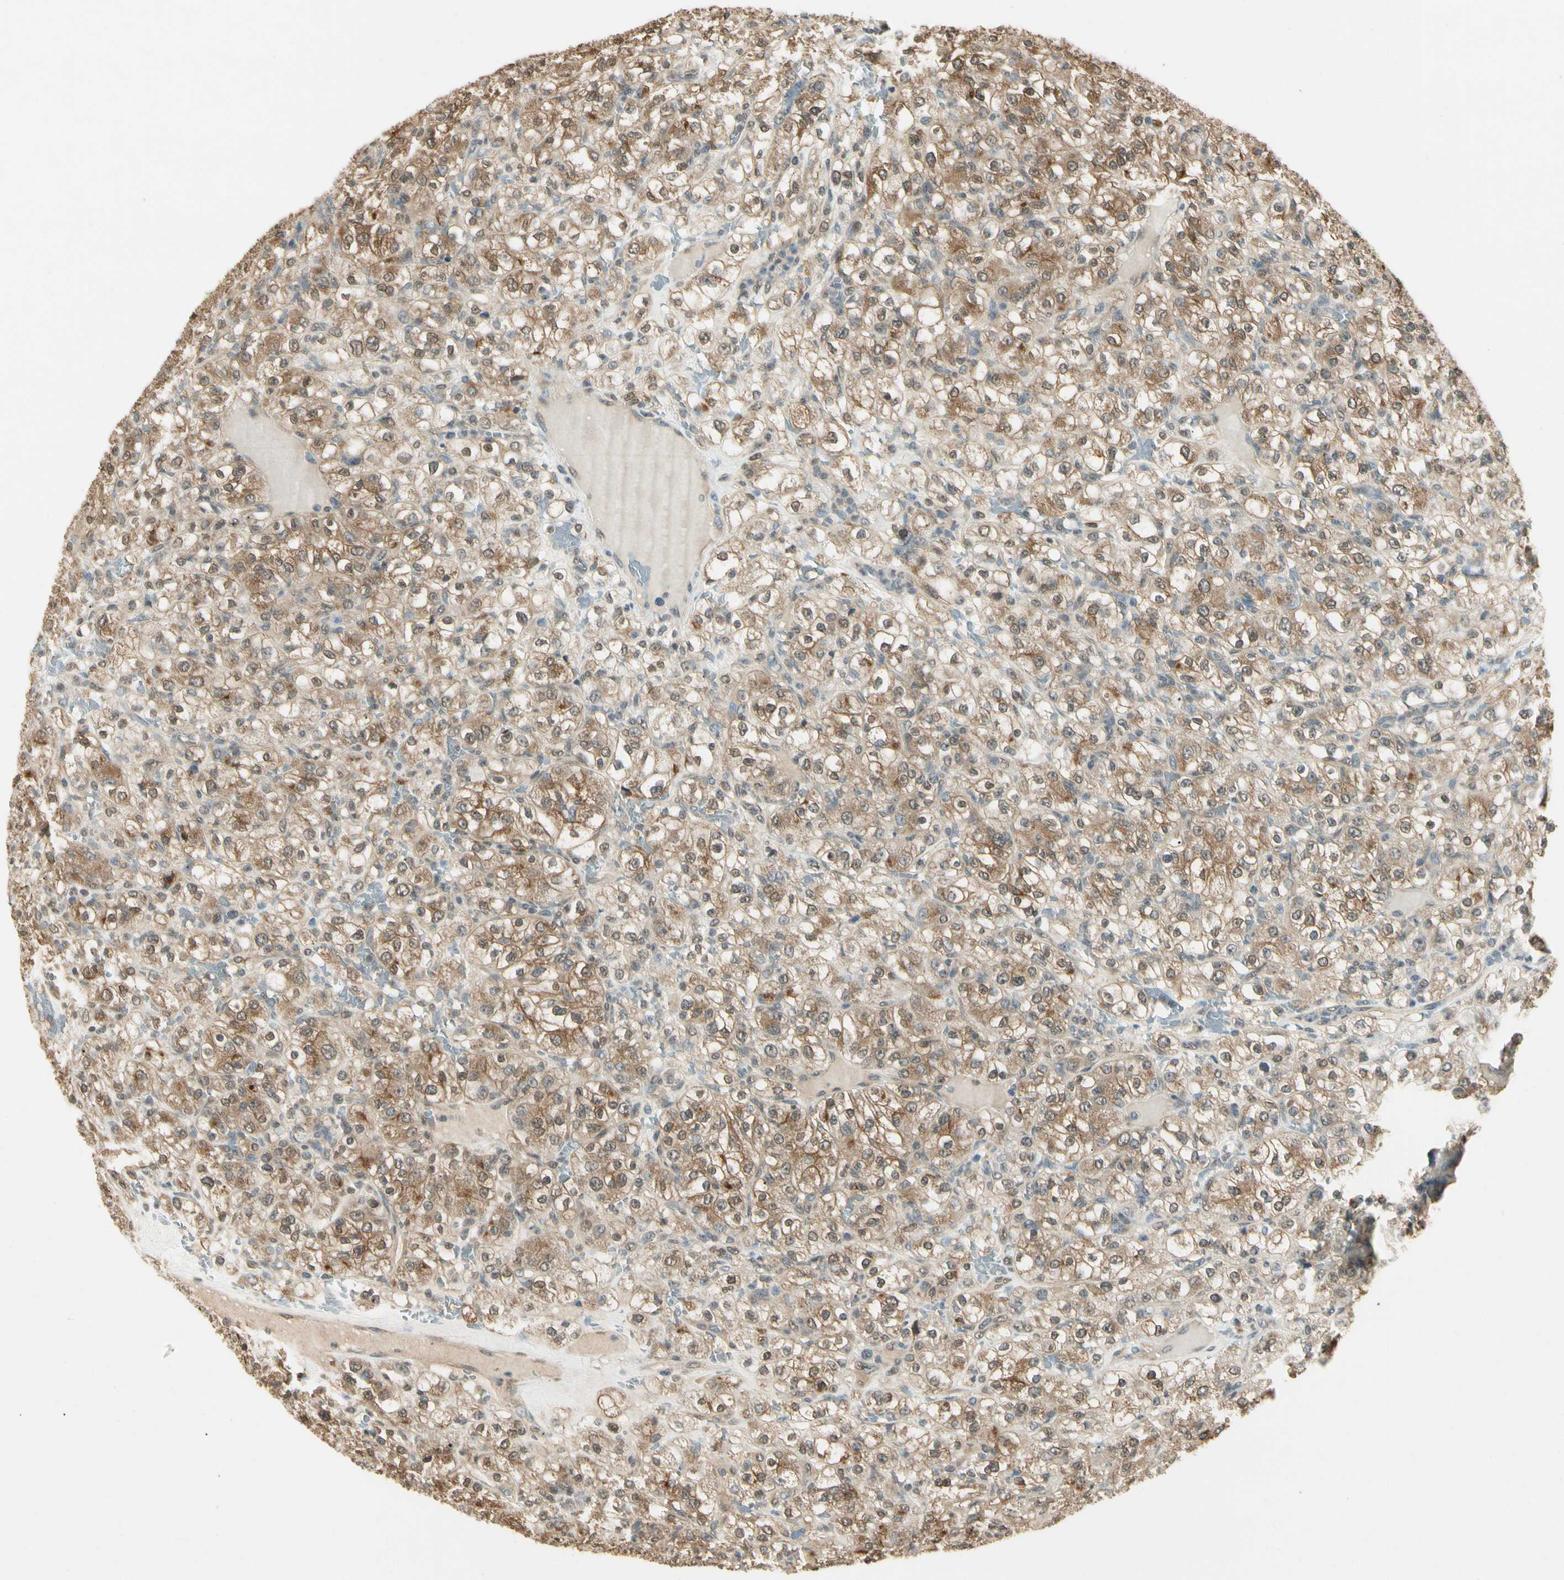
{"staining": {"intensity": "moderate", "quantity": ">75%", "location": "cytoplasmic/membranous"}, "tissue": "renal cancer", "cell_type": "Tumor cells", "image_type": "cancer", "snomed": [{"axis": "morphology", "description": "Normal tissue, NOS"}, {"axis": "morphology", "description": "Adenocarcinoma, NOS"}, {"axis": "topography", "description": "Kidney"}], "caption": "Immunohistochemical staining of renal cancer exhibits medium levels of moderate cytoplasmic/membranous protein positivity in approximately >75% of tumor cells. (DAB = brown stain, brightfield microscopy at high magnification).", "gene": "SGCA", "patient": {"sex": "female", "age": 72}}